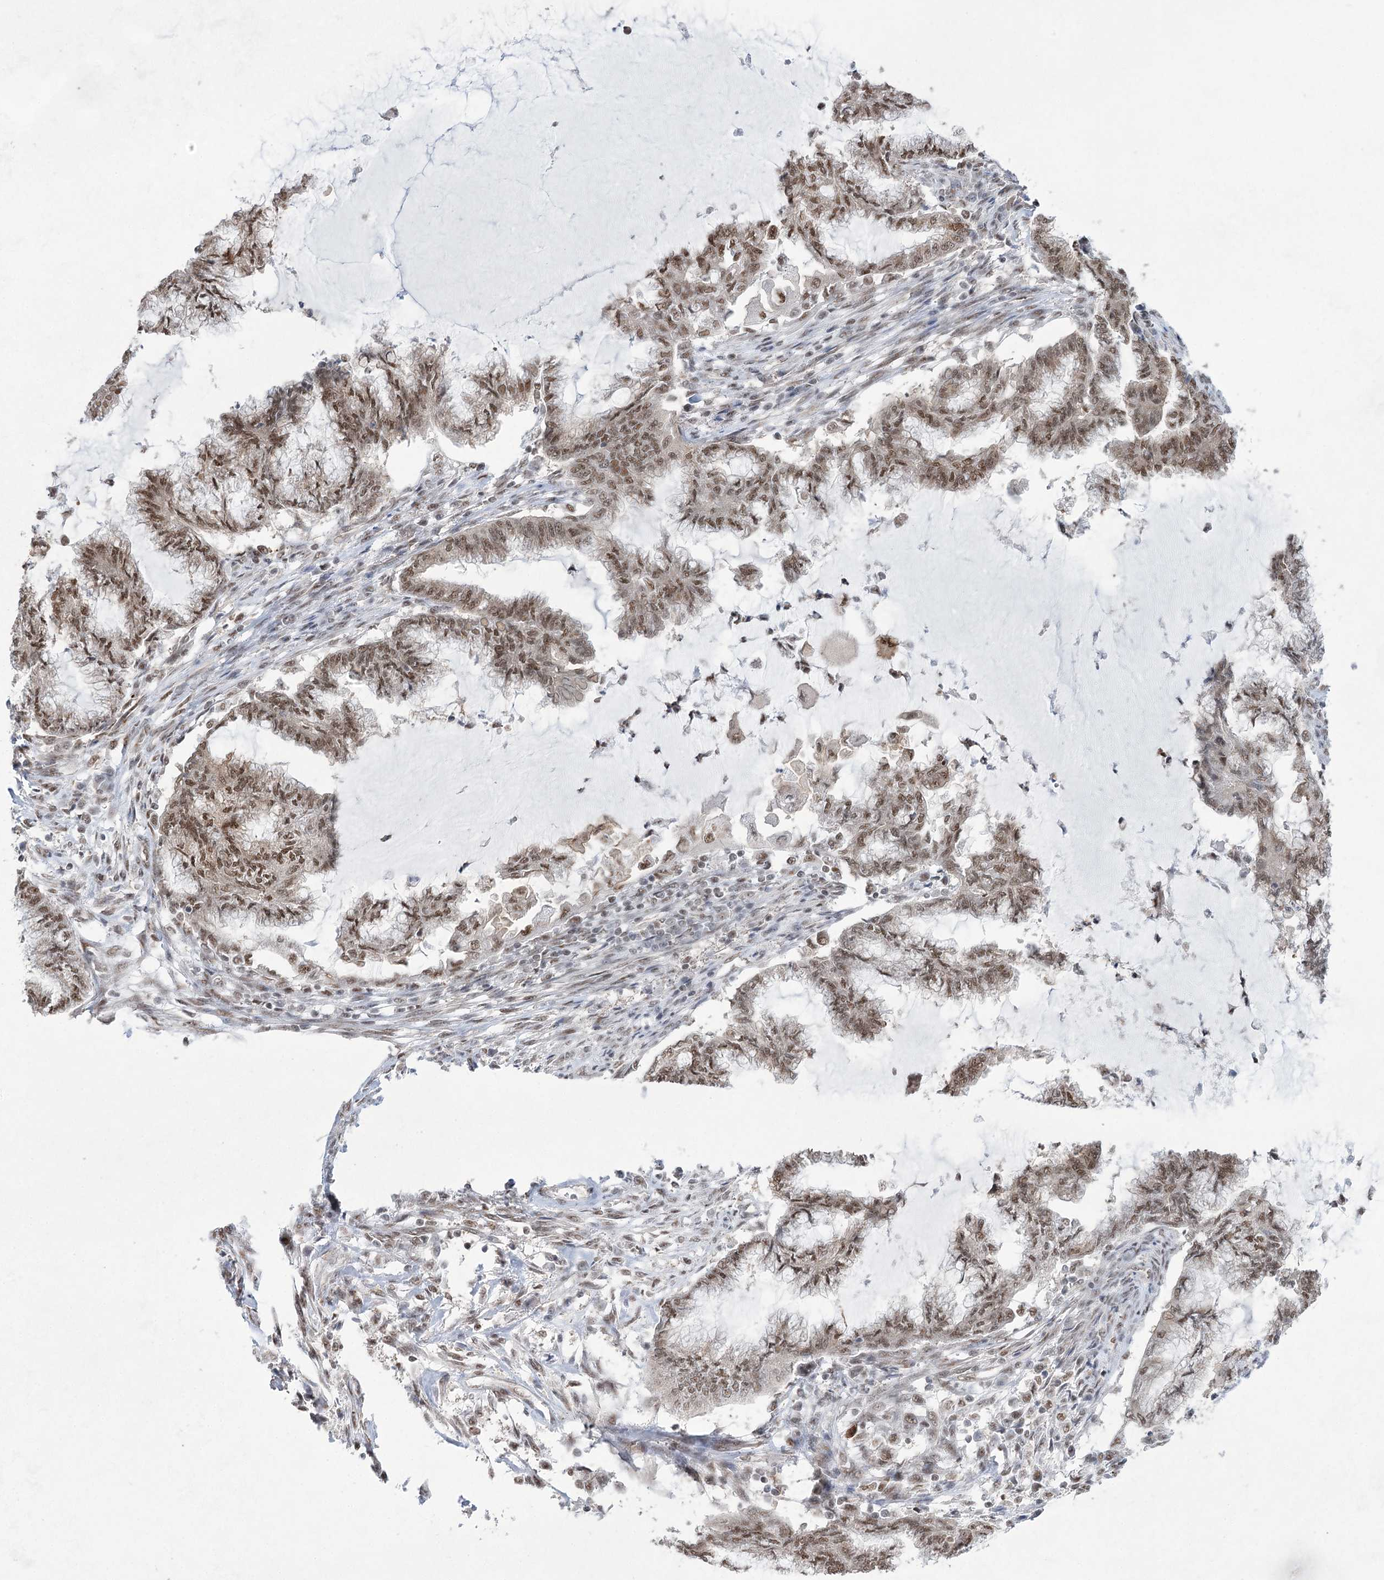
{"staining": {"intensity": "moderate", "quantity": ">75%", "location": "nuclear"}, "tissue": "endometrial cancer", "cell_type": "Tumor cells", "image_type": "cancer", "snomed": [{"axis": "morphology", "description": "Adenocarcinoma, NOS"}, {"axis": "topography", "description": "Endometrium"}], "caption": "Tumor cells exhibit medium levels of moderate nuclear staining in approximately >75% of cells in human endometrial cancer (adenocarcinoma). (brown staining indicates protein expression, while blue staining denotes nuclei).", "gene": "ZCCHC8", "patient": {"sex": "female", "age": 86}}